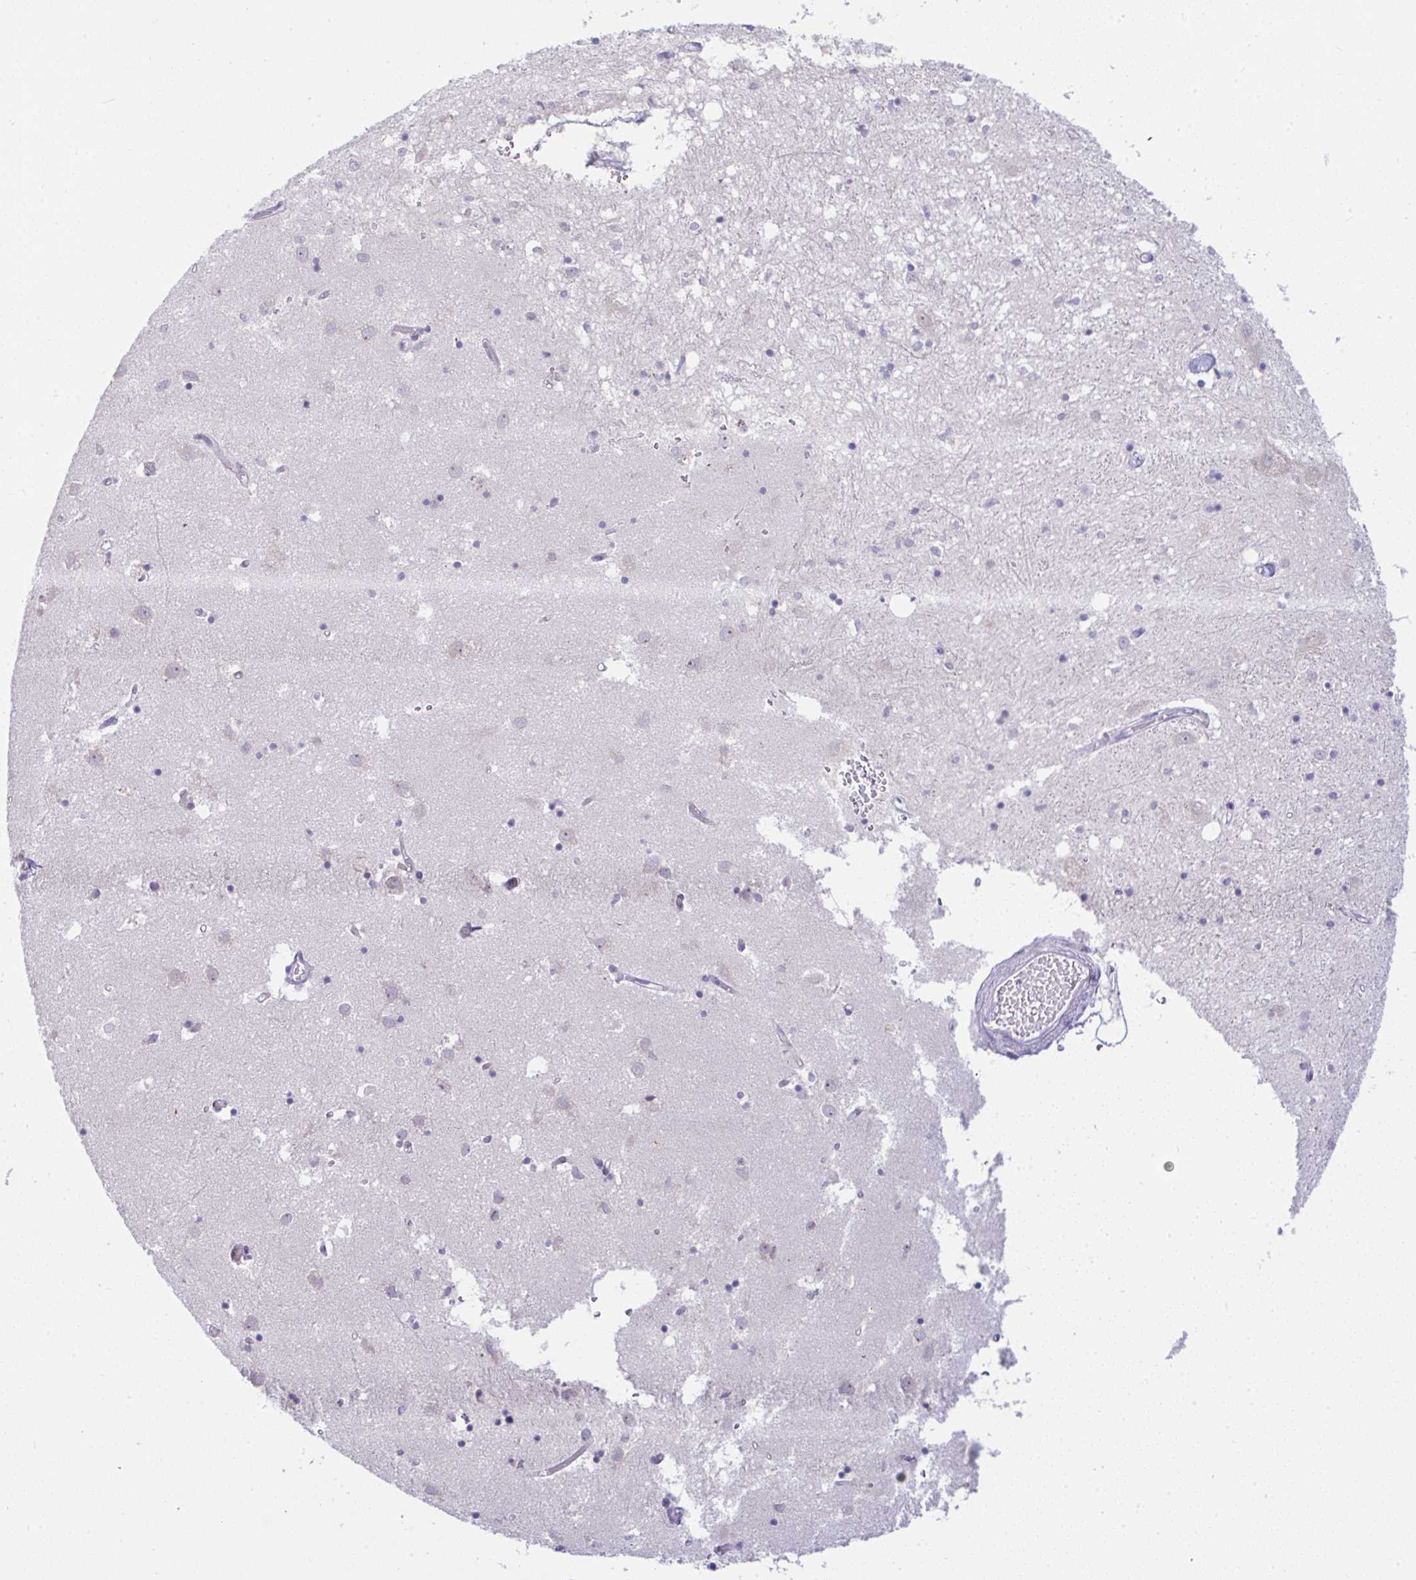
{"staining": {"intensity": "negative", "quantity": "none", "location": "none"}, "tissue": "caudate", "cell_type": "Glial cells", "image_type": "normal", "snomed": [{"axis": "morphology", "description": "Normal tissue, NOS"}, {"axis": "topography", "description": "Lateral ventricle wall"}], "caption": "Glial cells show no significant protein staining in unremarkable caudate. (DAB immunohistochemistry, high magnification).", "gene": "DERL2", "patient": {"sex": "male", "age": 70}}